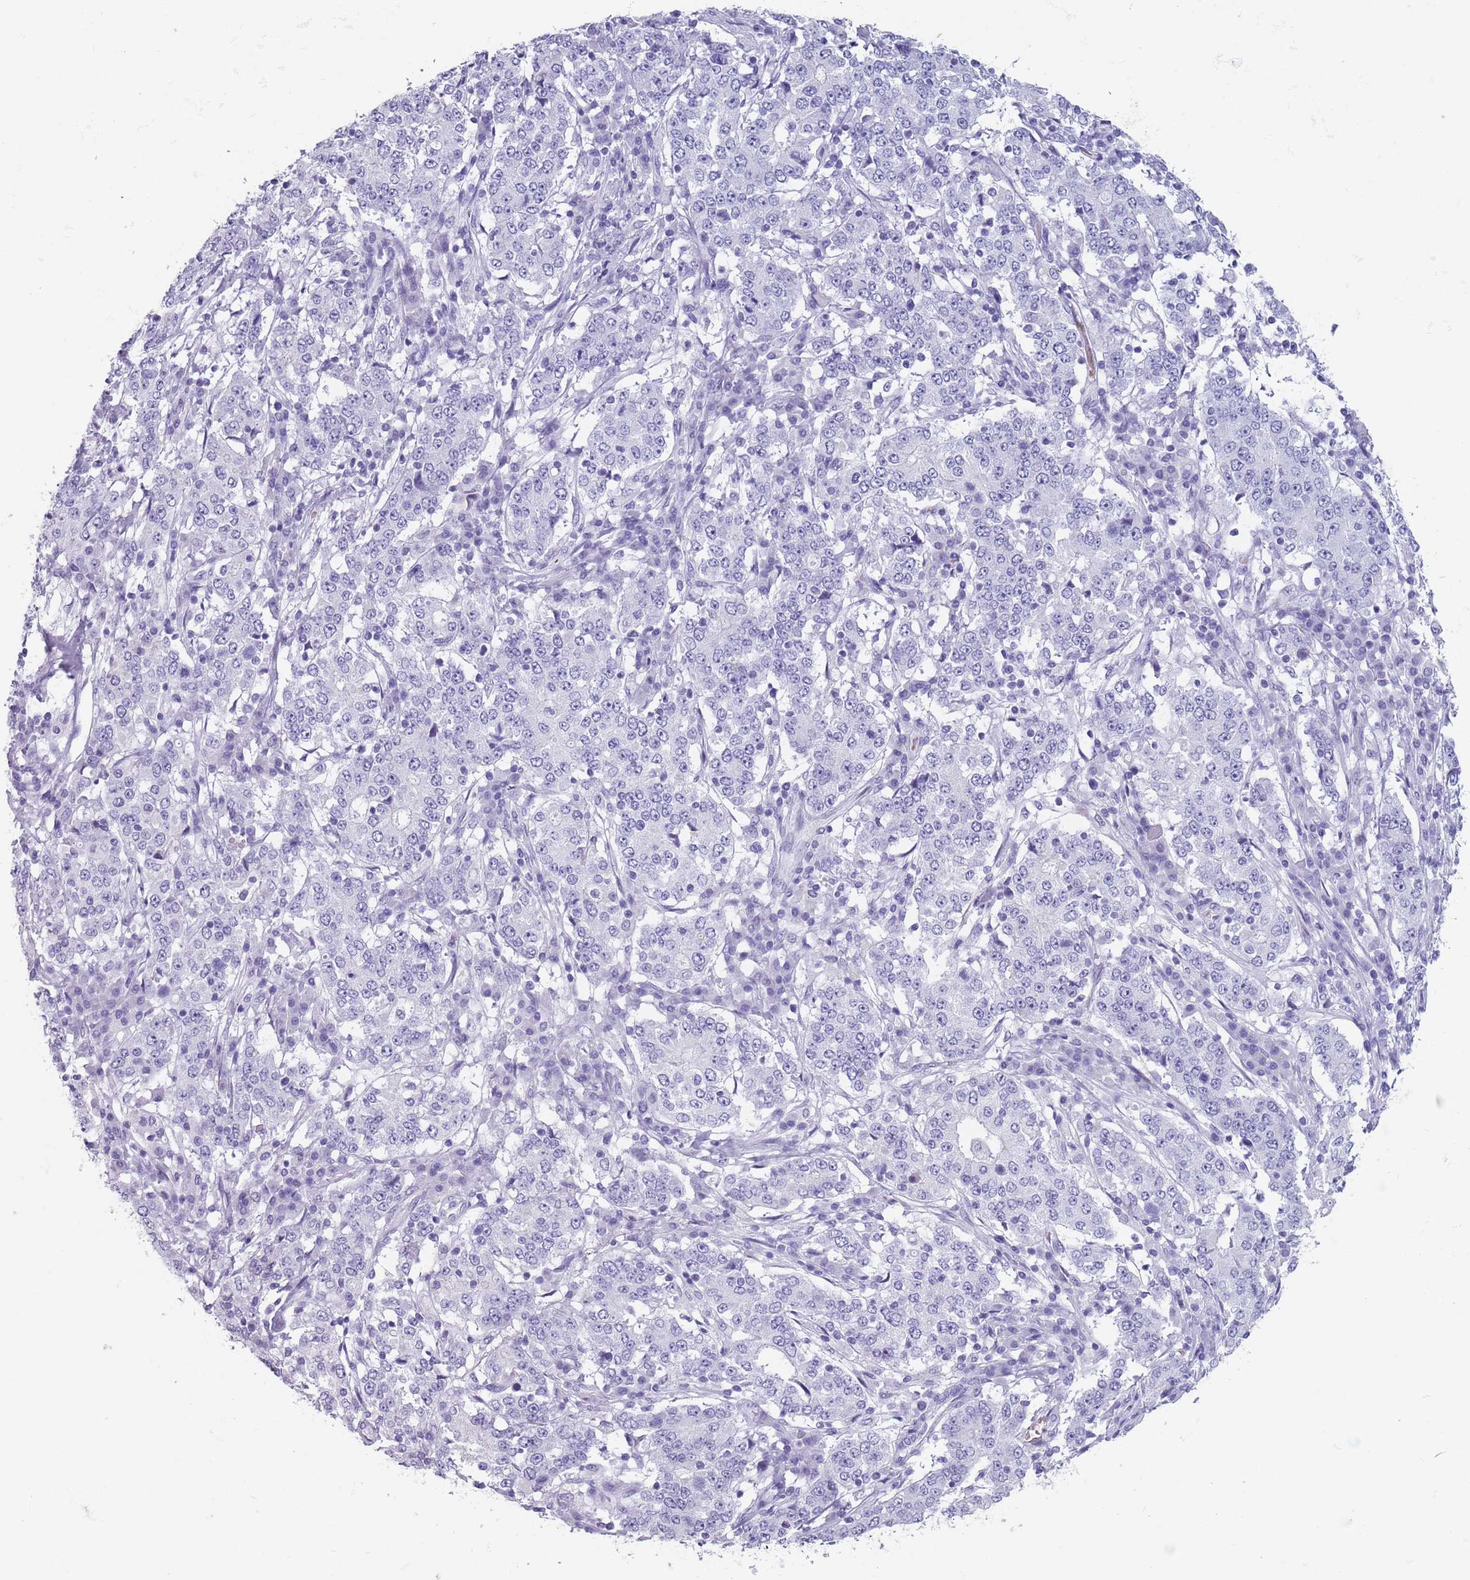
{"staining": {"intensity": "negative", "quantity": "none", "location": "none"}, "tissue": "stomach cancer", "cell_type": "Tumor cells", "image_type": "cancer", "snomed": [{"axis": "morphology", "description": "Adenocarcinoma, NOS"}, {"axis": "topography", "description": "Stomach"}], "caption": "Tumor cells are negative for brown protein staining in adenocarcinoma (stomach).", "gene": "SPESP1", "patient": {"sex": "male", "age": 59}}